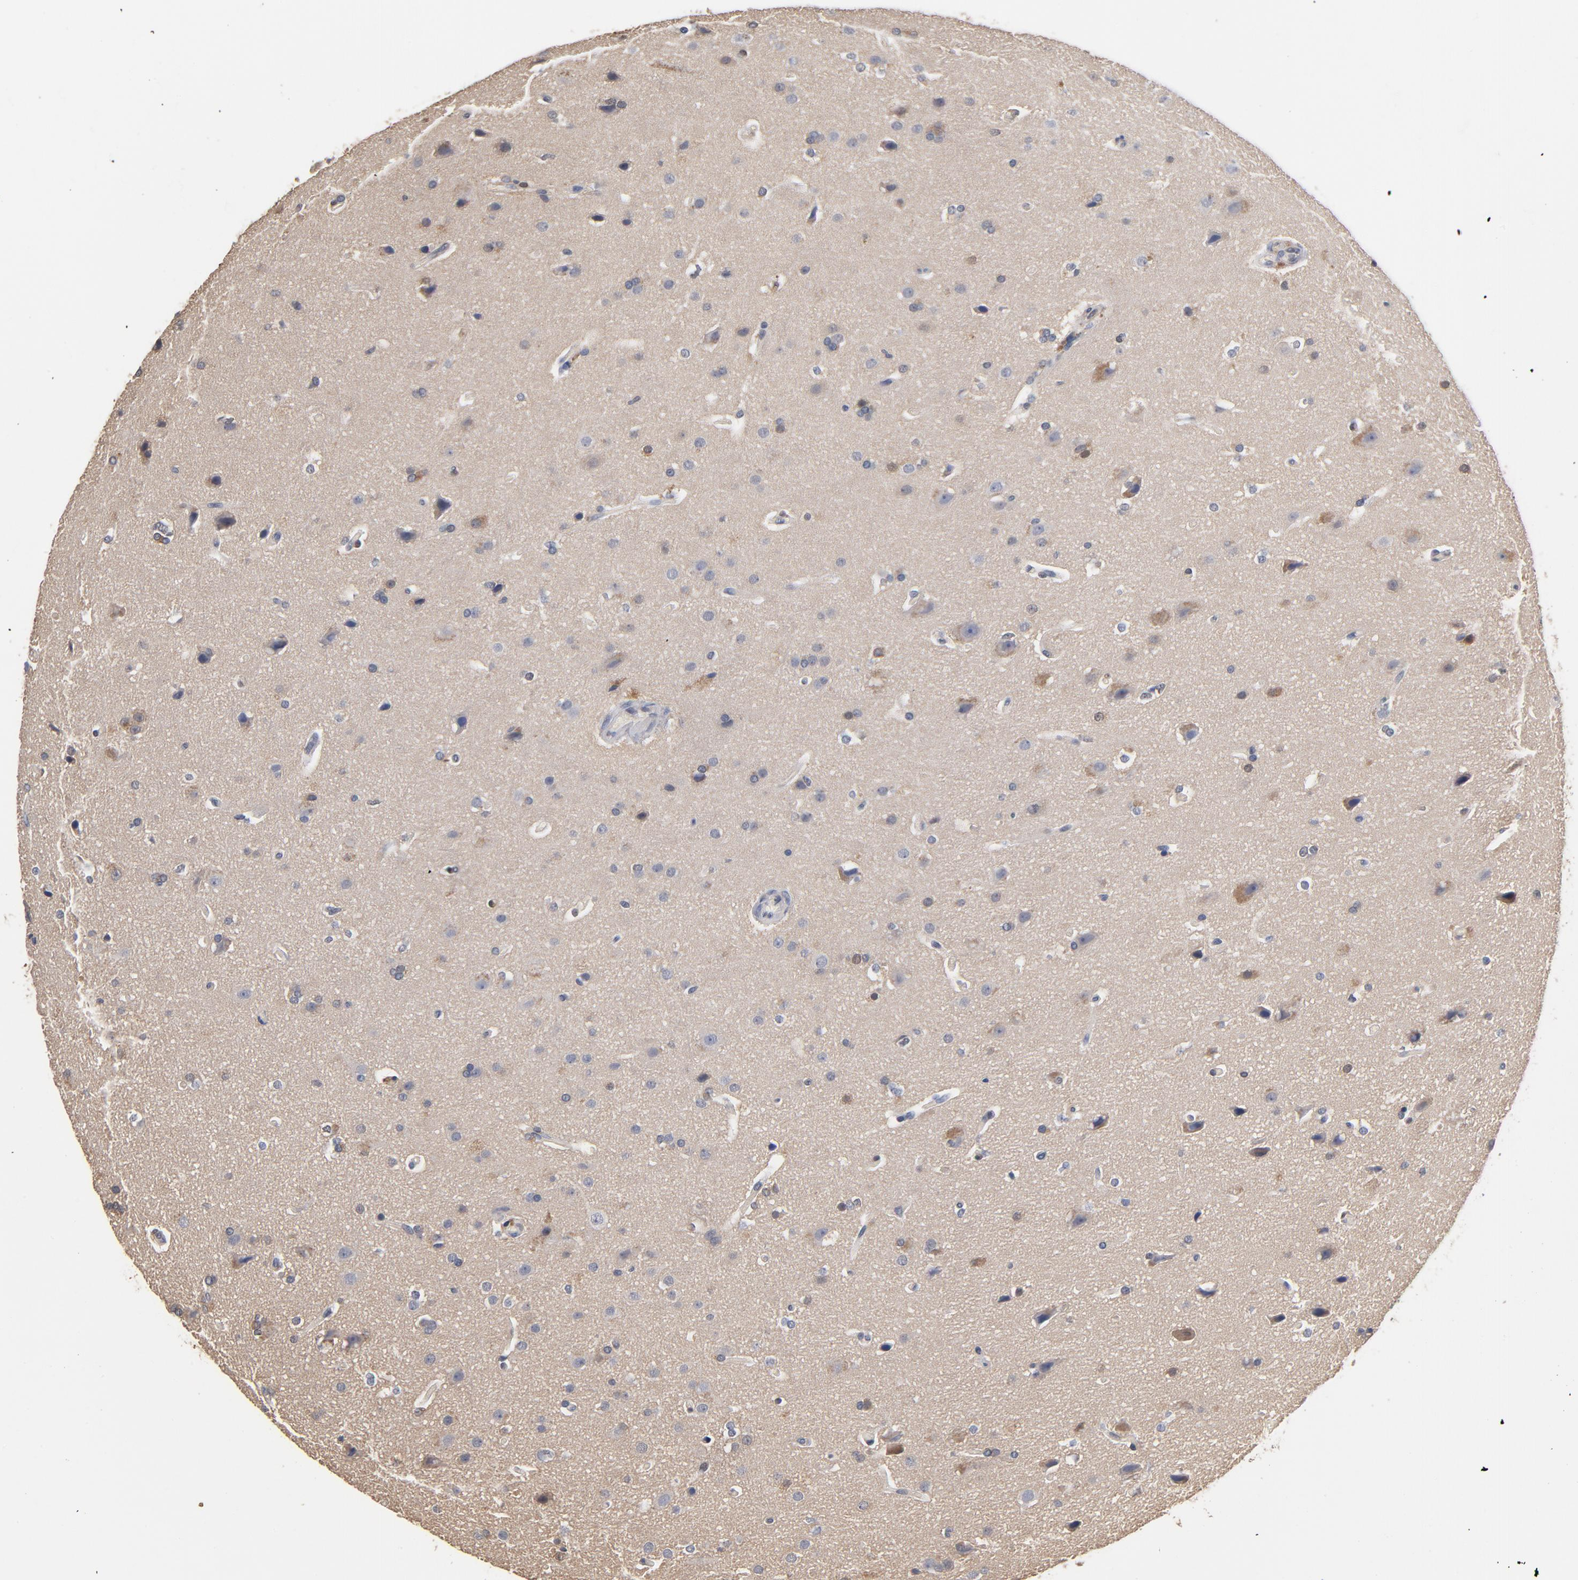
{"staining": {"intensity": "weak", "quantity": "<25%", "location": "cytoplasmic/membranous"}, "tissue": "glioma", "cell_type": "Tumor cells", "image_type": "cancer", "snomed": [{"axis": "morphology", "description": "Glioma, malignant, Low grade"}, {"axis": "topography", "description": "Cerebral cortex"}], "caption": "DAB immunohistochemical staining of glioma shows no significant positivity in tumor cells. (Immunohistochemistry, brightfield microscopy, high magnification).", "gene": "MIF", "patient": {"sex": "female", "age": 47}}